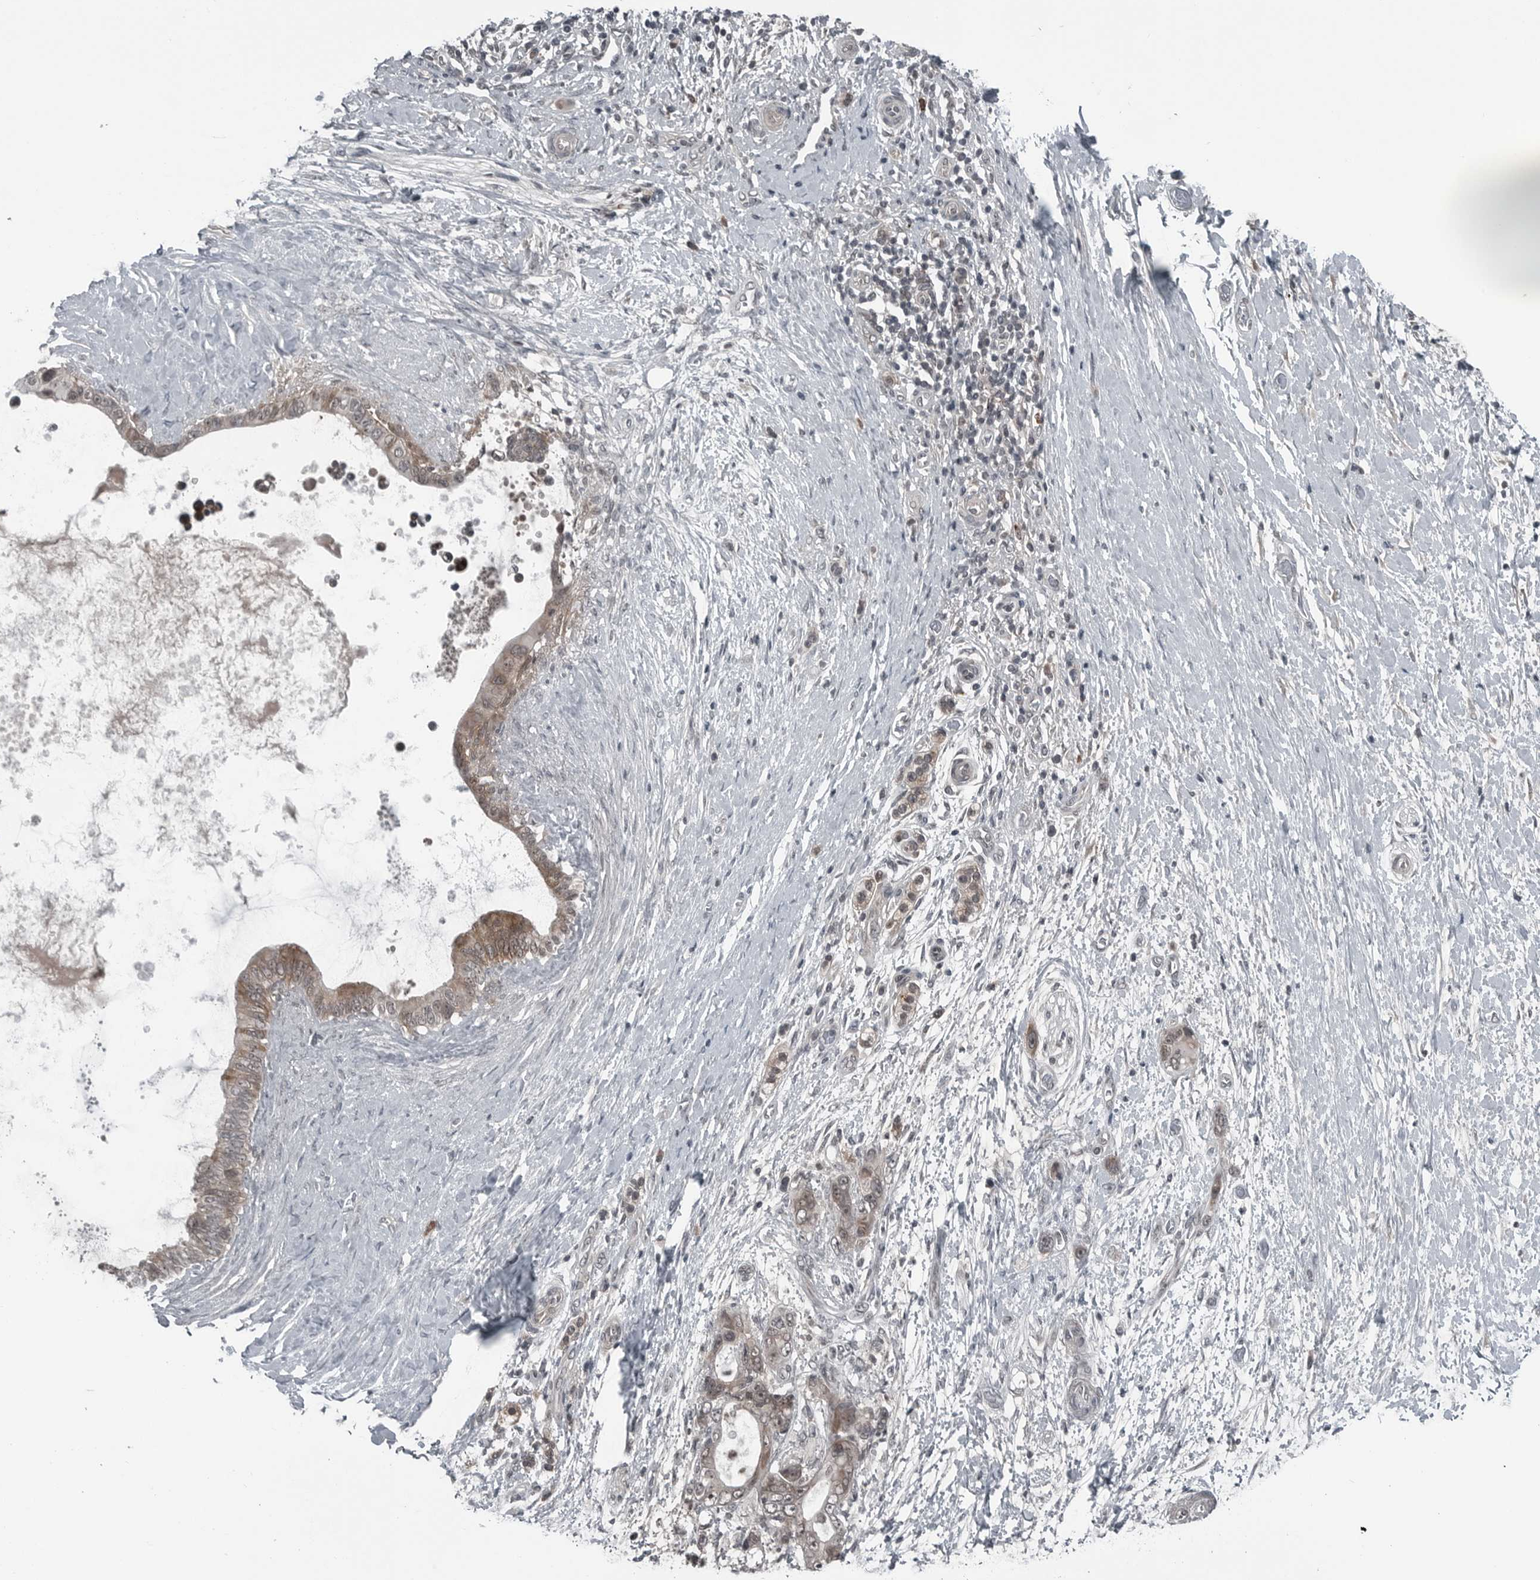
{"staining": {"intensity": "moderate", "quantity": ">75%", "location": "cytoplasmic/membranous,nuclear"}, "tissue": "pancreatic cancer", "cell_type": "Tumor cells", "image_type": "cancer", "snomed": [{"axis": "morphology", "description": "Adenocarcinoma, NOS"}, {"axis": "topography", "description": "Pancreas"}], "caption": "DAB (3,3'-diaminobenzidine) immunohistochemical staining of pancreatic adenocarcinoma reveals moderate cytoplasmic/membranous and nuclear protein positivity in about >75% of tumor cells.", "gene": "GAK", "patient": {"sex": "female", "age": 72}}